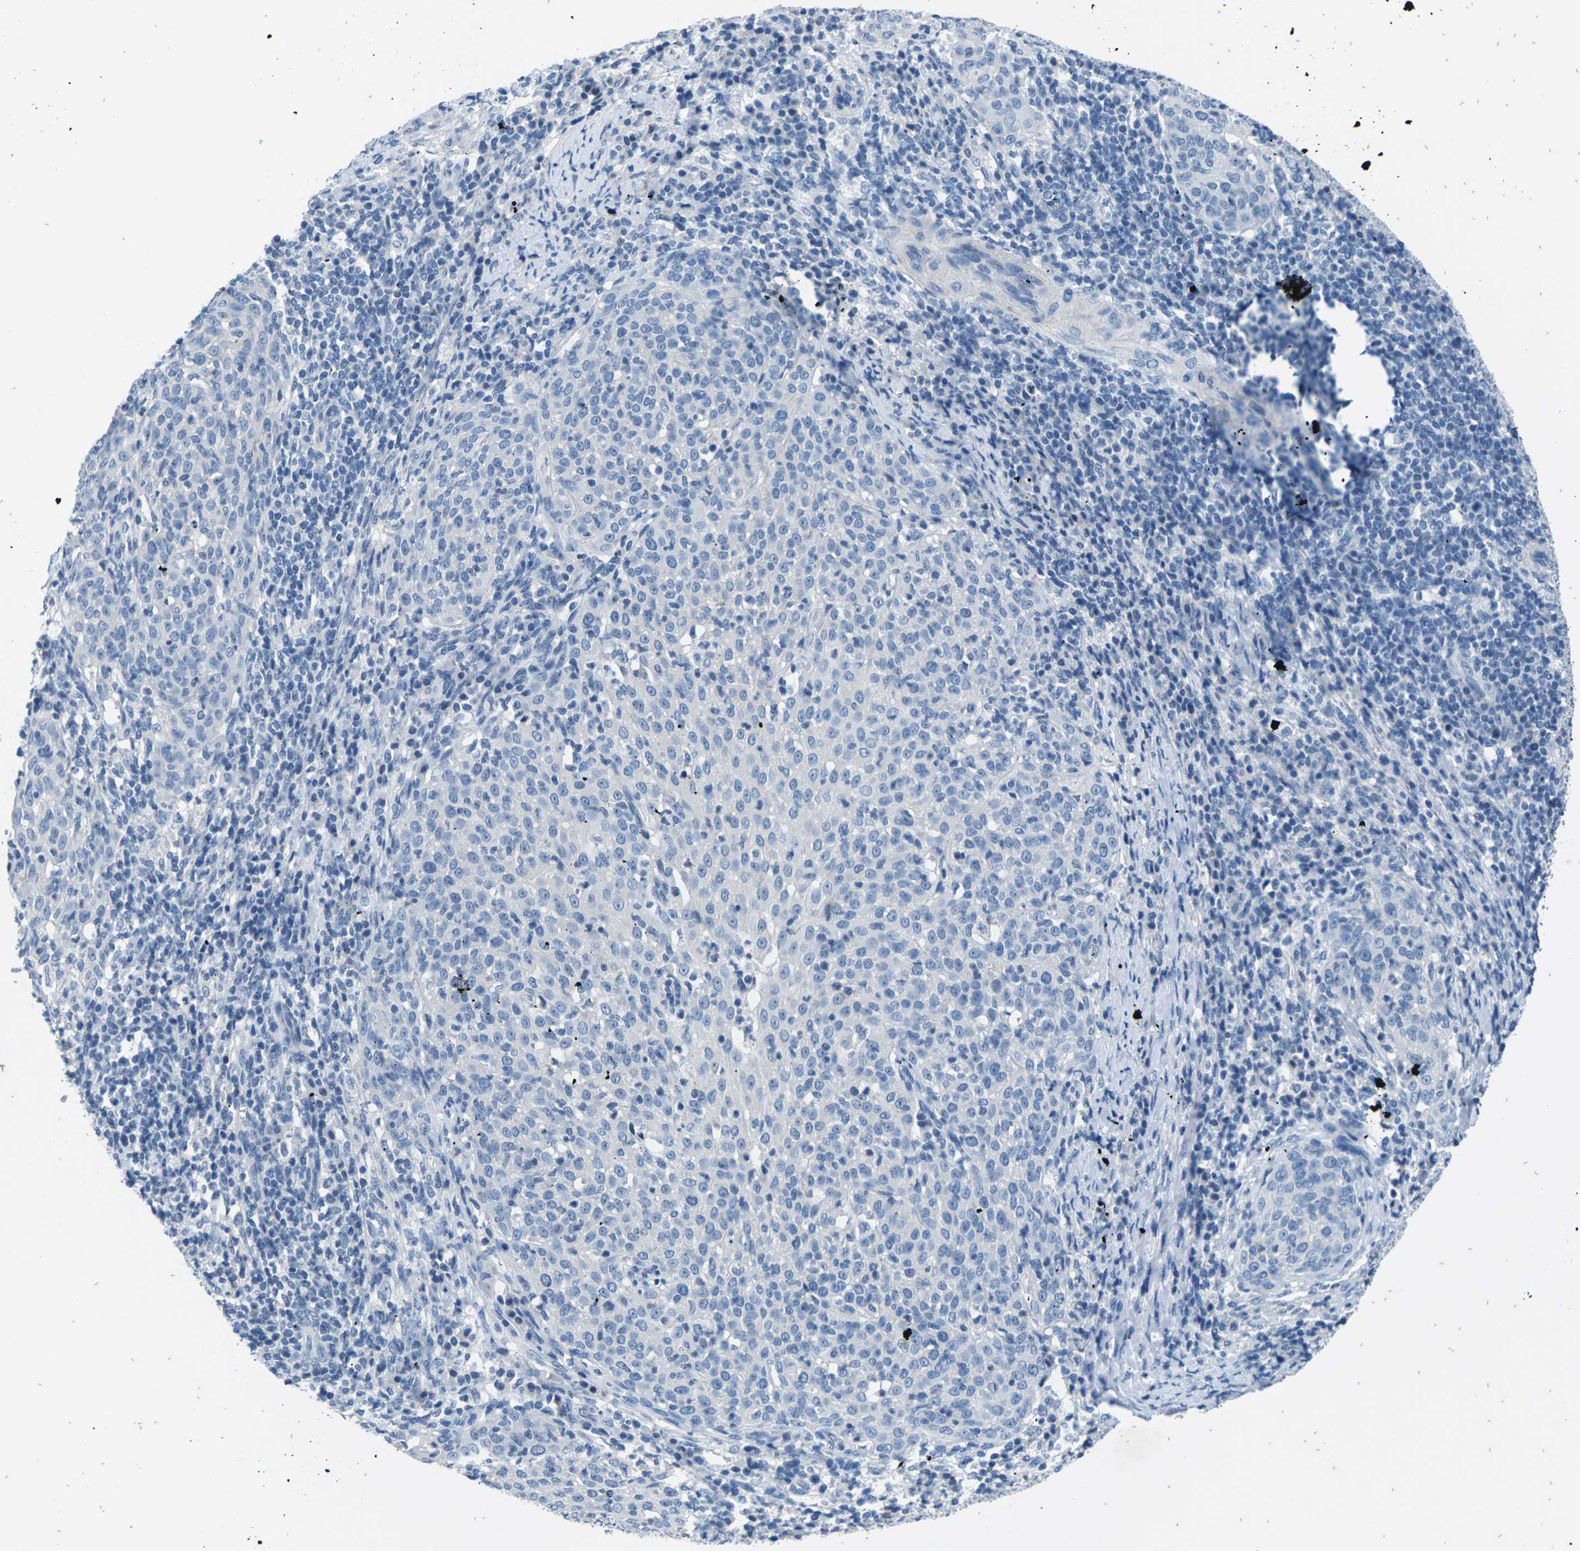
{"staining": {"intensity": "negative", "quantity": "none", "location": "none"}, "tissue": "cervical cancer", "cell_type": "Tumor cells", "image_type": "cancer", "snomed": [{"axis": "morphology", "description": "Squamous cell carcinoma, NOS"}, {"axis": "topography", "description": "Cervix"}], "caption": "Immunohistochemical staining of human cervical squamous cell carcinoma reveals no significant positivity in tumor cells.", "gene": "UMOD", "patient": {"sex": "female", "age": 51}}